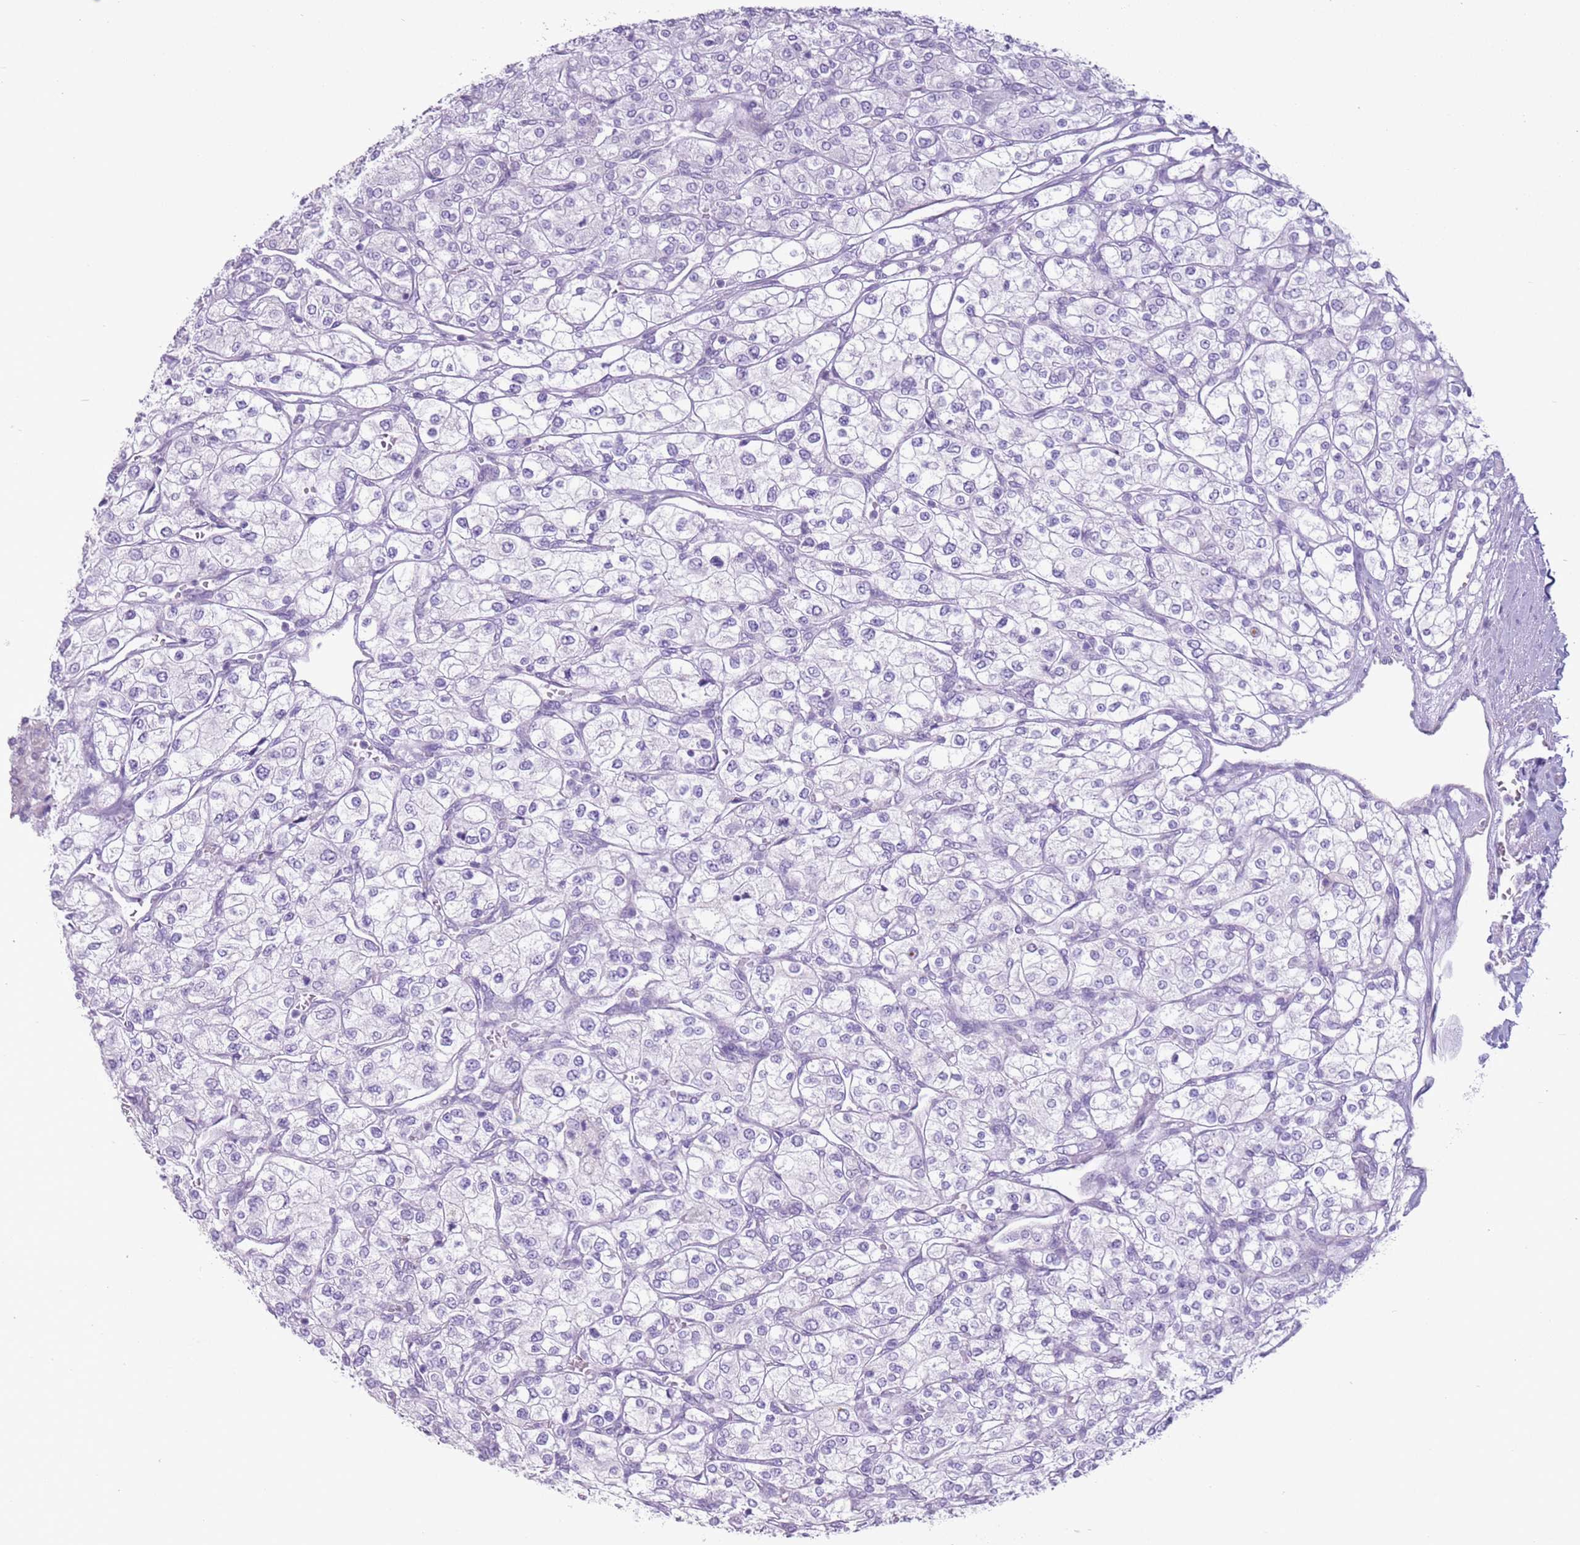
{"staining": {"intensity": "negative", "quantity": "none", "location": "none"}, "tissue": "renal cancer", "cell_type": "Tumor cells", "image_type": "cancer", "snomed": [{"axis": "morphology", "description": "Adenocarcinoma, NOS"}, {"axis": "topography", "description": "Kidney"}], "caption": "Adenocarcinoma (renal) was stained to show a protein in brown. There is no significant staining in tumor cells.", "gene": "HYOU1", "patient": {"sex": "male", "age": 80}}